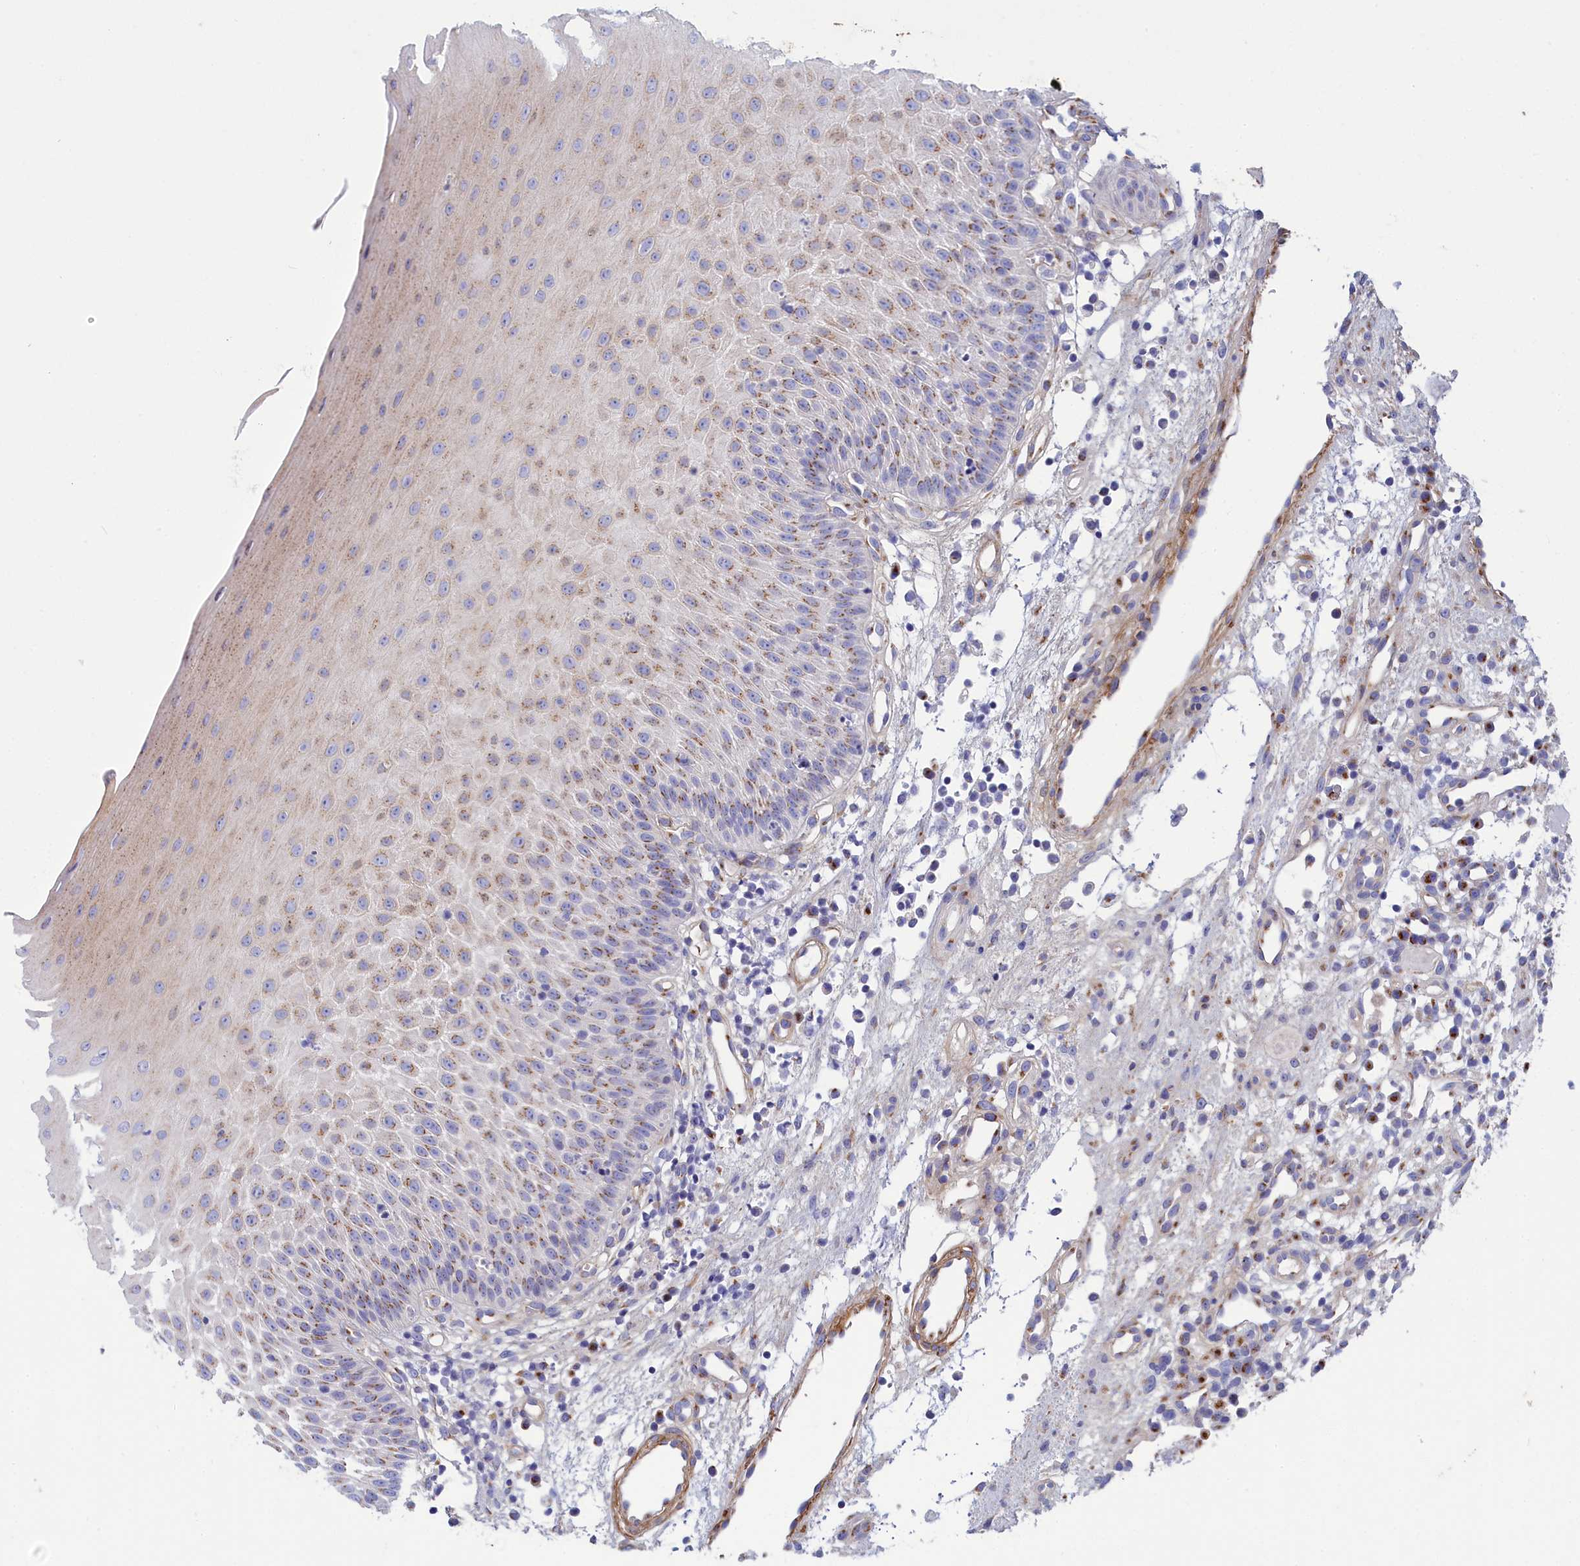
{"staining": {"intensity": "moderate", "quantity": "25%-75%", "location": "cytoplasmic/membranous"}, "tissue": "oral mucosa", "cell_type": "Squamous epithelial cells", "image_type": "normal", "snomed": [{"axis": "morphology", "description": "Normal tissue, NOS"}, {"axis": "topography", "description": "Oral tissue"}], "caption": "DAB immunohistochemical staining of benign oral mucosa exhibits moderate cytoplasmic/membranous protein staining in about 25%-75% of squamous epithelial cells.", "gene": "TUBGCP4", "patient": {"sex": "female", "age": 13}}